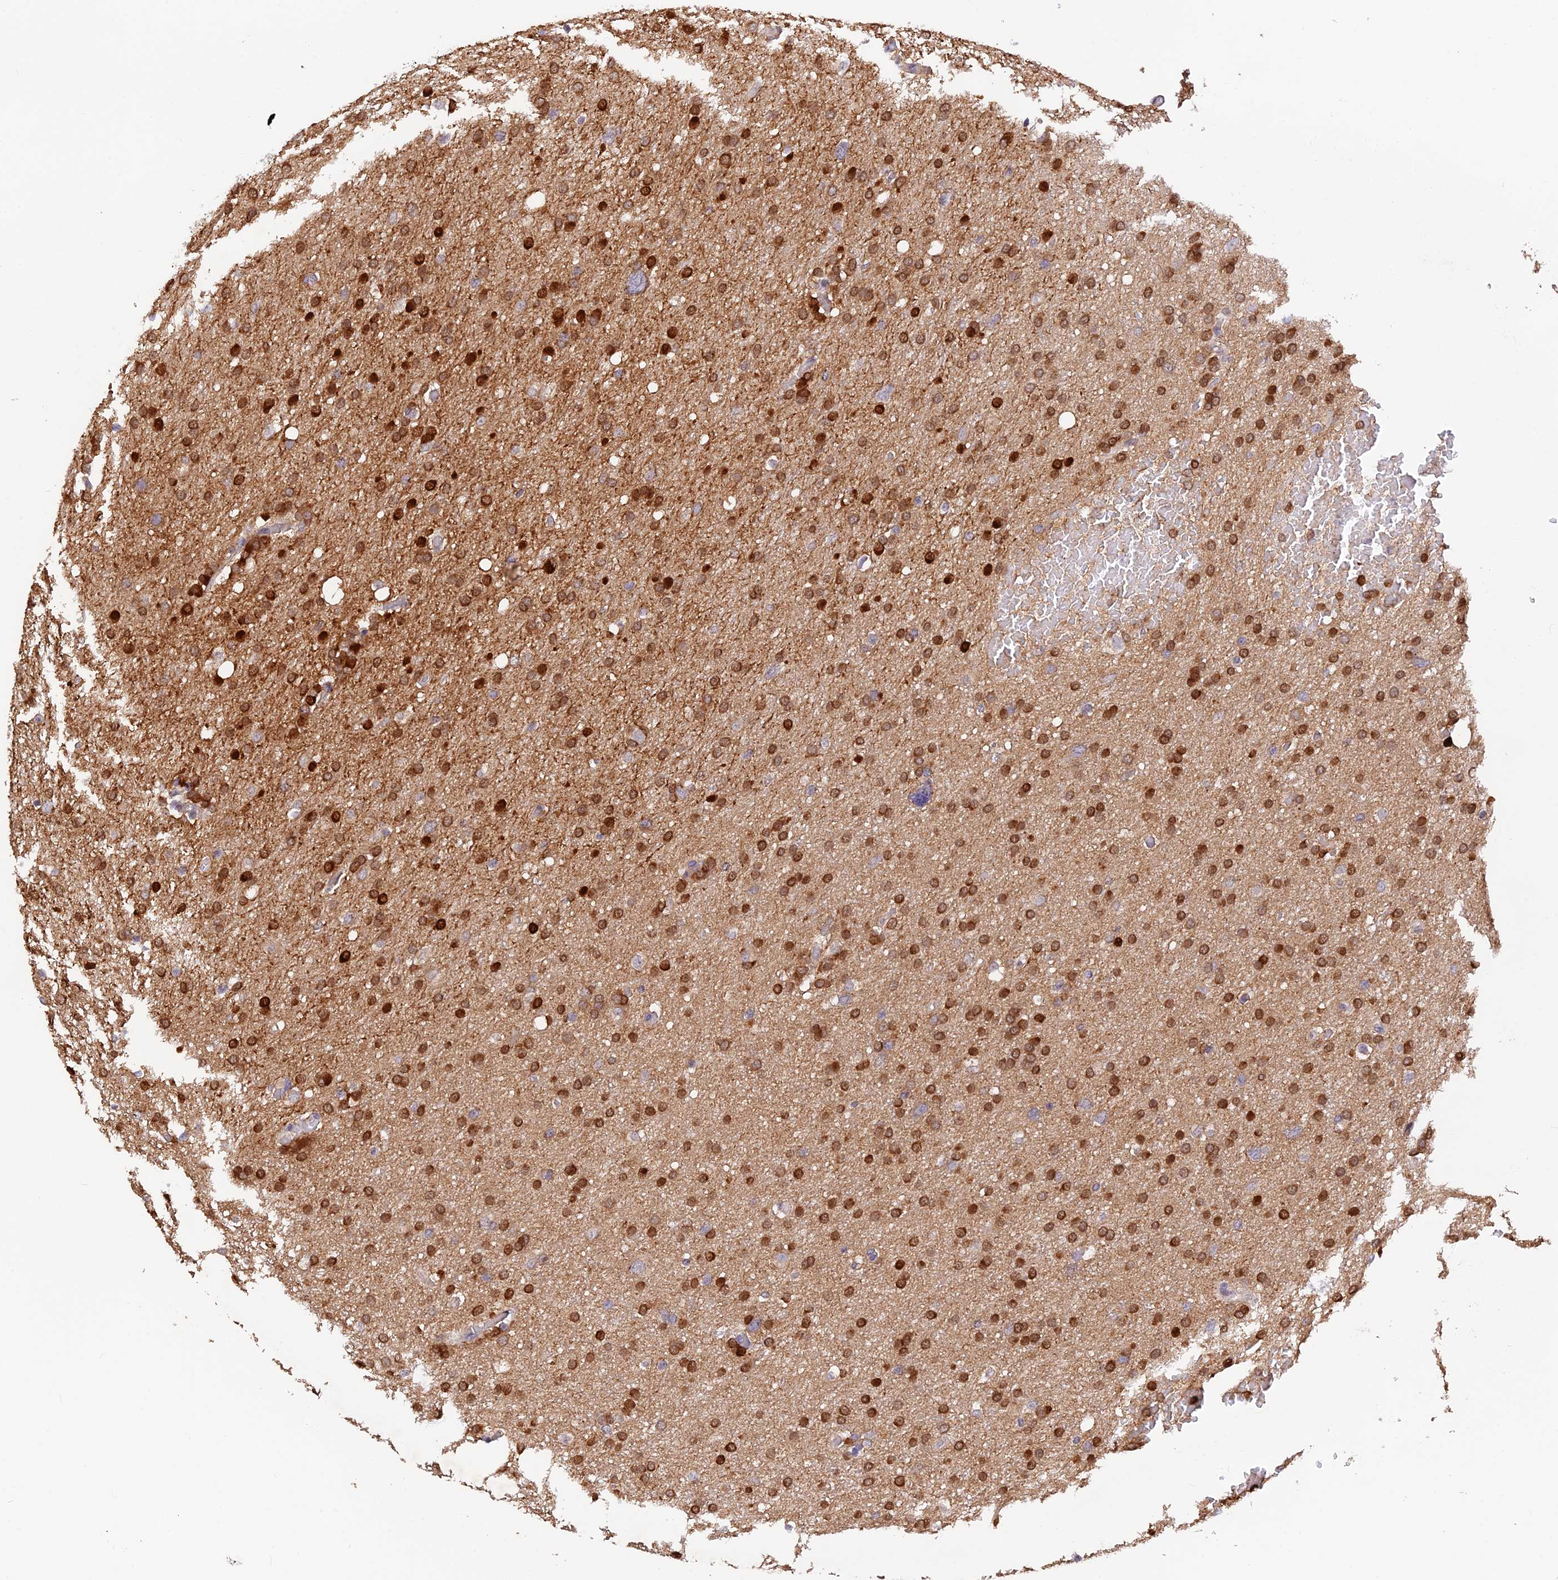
{"staining": {"intensity": "moderate", "quantity": ">75%", "location": "nuclear"}, "tissue": "glioma", "cell_type": "Tumor cells", "image_type": "cancer", "snomed": [{"axis": "morphology", "description": "Glioma, malignant, High grade"}, {"axis": "topography", "description": "Cerebral cortex"}], "caption": "IHC (DAB) staining of human high-grade glioma (malignant) demonstrates moderate nuclear protein staining in approximately >75% of tumor cells.", "gene": "CWH43", "patient": {"sex": "female", "age": 36}}